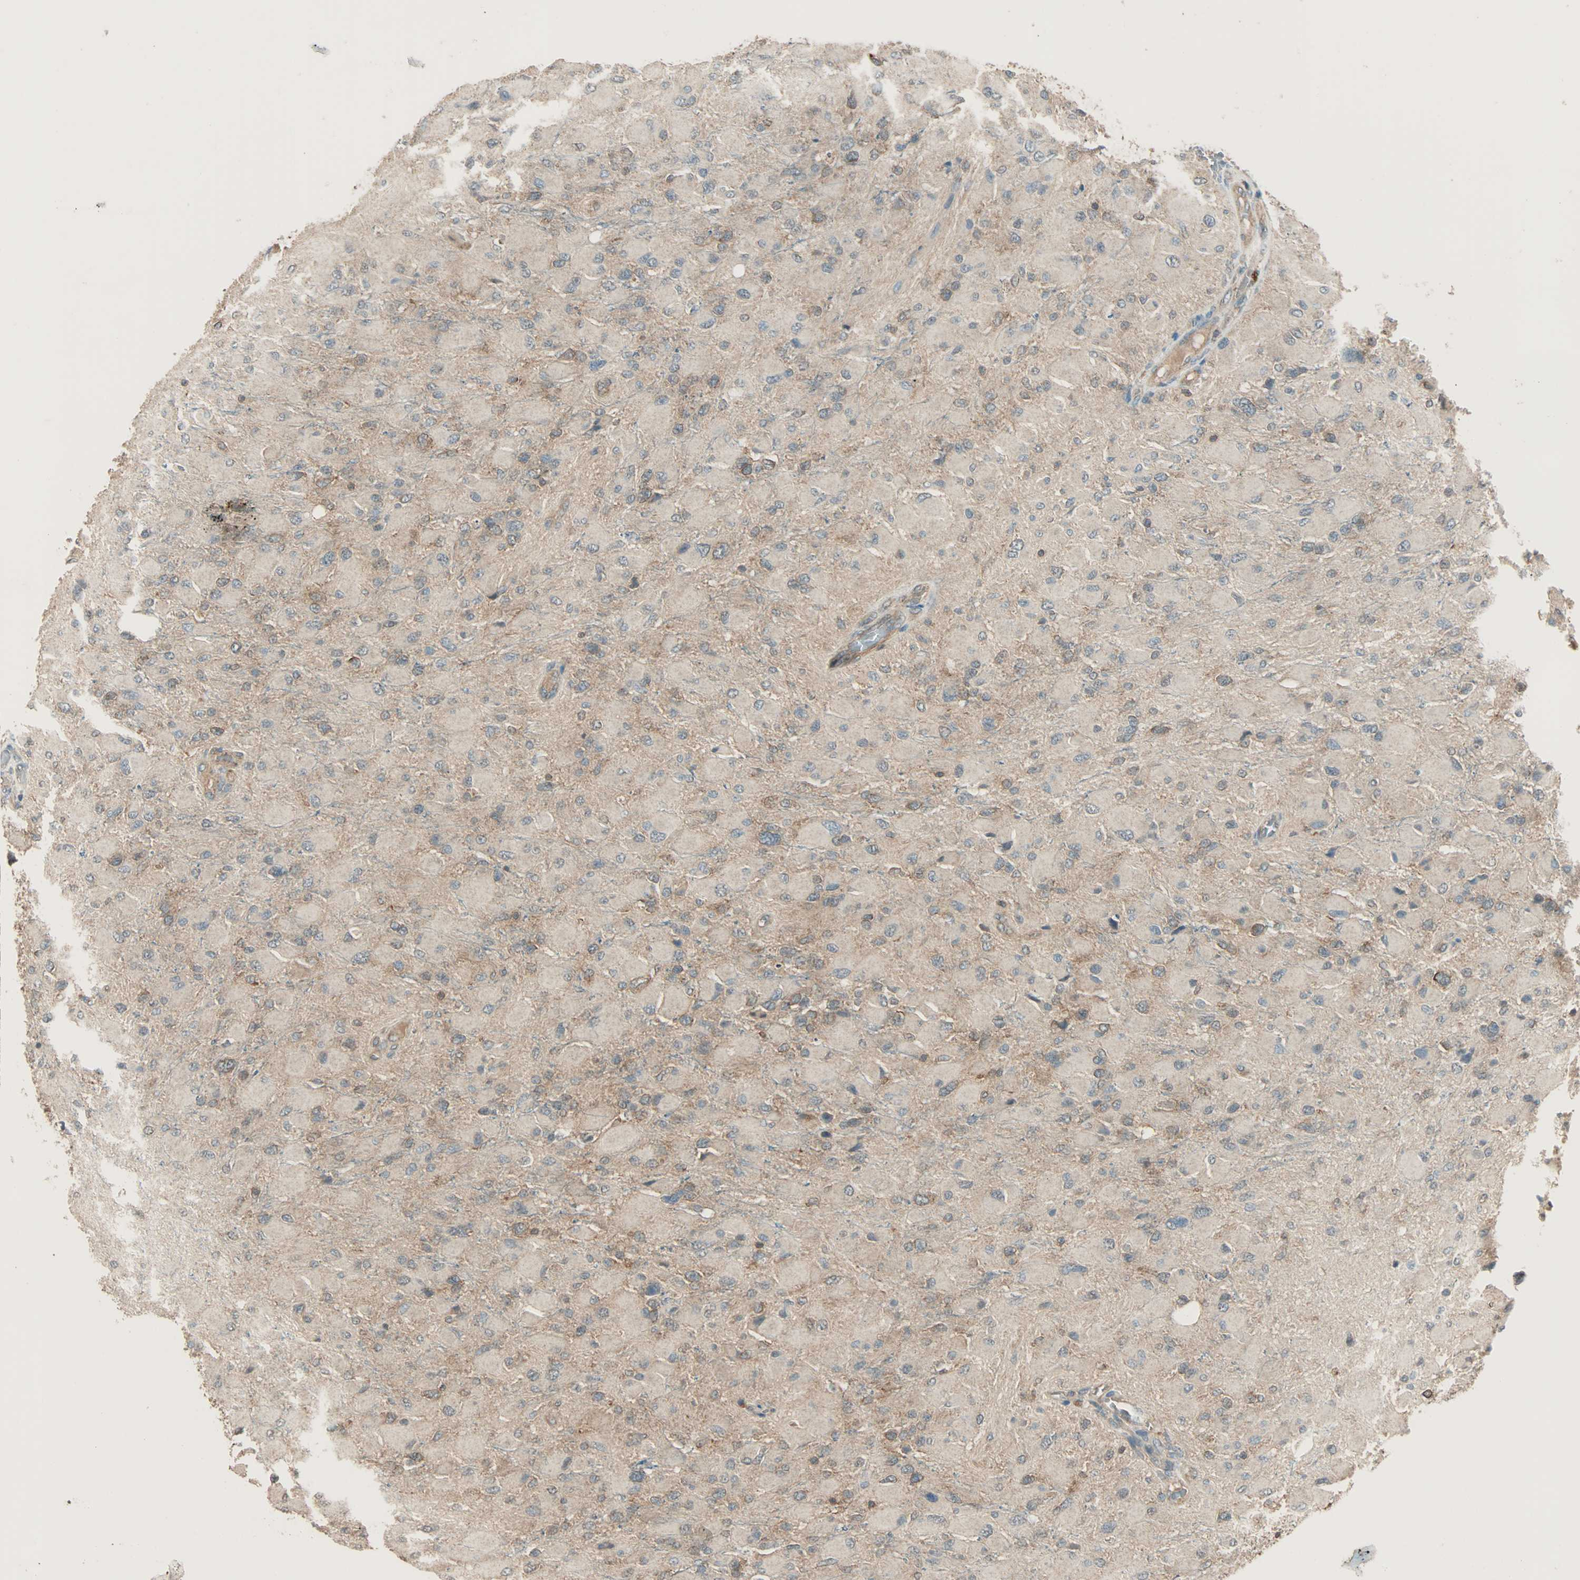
{"staining": {"intensity": "weak", "quantity": "25%-75%", "location": "cytoplasmic/membranous"}, "tissue": "glioma", "cell_type": "Tumor cells", "image_type": "cancer", "snomed": [{"axis": "morphology", "description": "Glioma, malignant, High grade"}, {"axis": "topography", "description": "Cerebral cortex"}], "caption": "Immunohistochemistry (IHC) image of neoplastic tissue: malignant glioma (high-grade) stained using IHC exhibits low levels of weak protein expression localized specifically in the cytoplasmic/membranous of tumor cells, appearing as a cytoplasmic/membranous brown color.", "gene": "MAP3K21", "patient": {"sex": "female", "age": 36}}